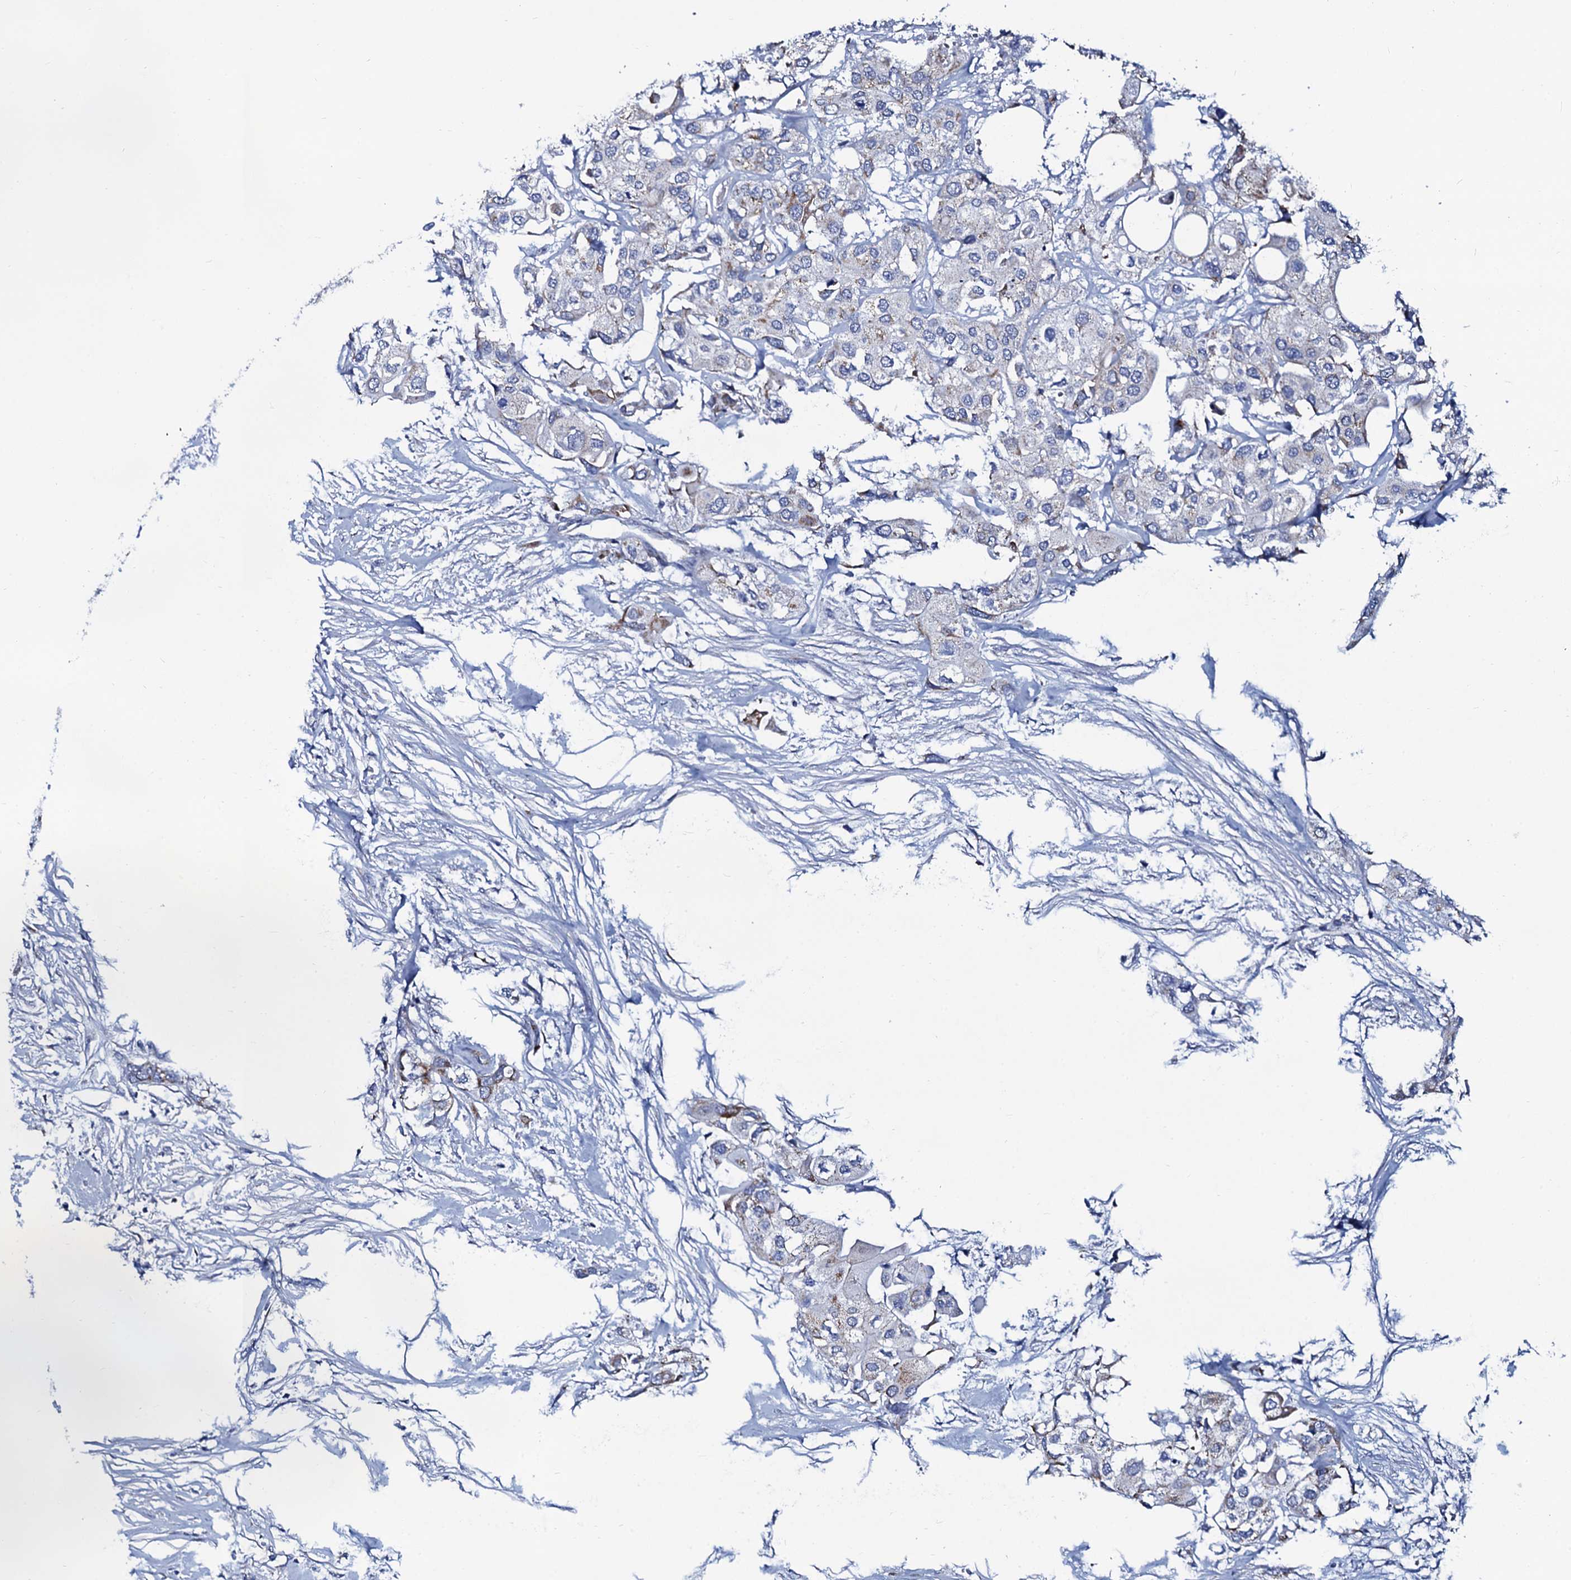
{"staining": {"intensity": "negative", "quantity": "none", "location": "none"}, "tissue": "urothelial cancer", "cell_type": "Tumor cells", "image_type": "cancer", "snomed": [{"axis": "morphology", "description": "Urothelial carcinoma, High grade"}, {"axis": "topography", "description": "Urinary bladder"}], "caption": "Tumor cells show no significant protein expression in high-grade urothelial carcinoma. Brightfield microscopy of immunohistochemistry stained with DAB (brown) and hematoxylin (blue), captured at high magnification.", "gene": "SLC37A4", "patient": {"sex": "male", "age": 64}}